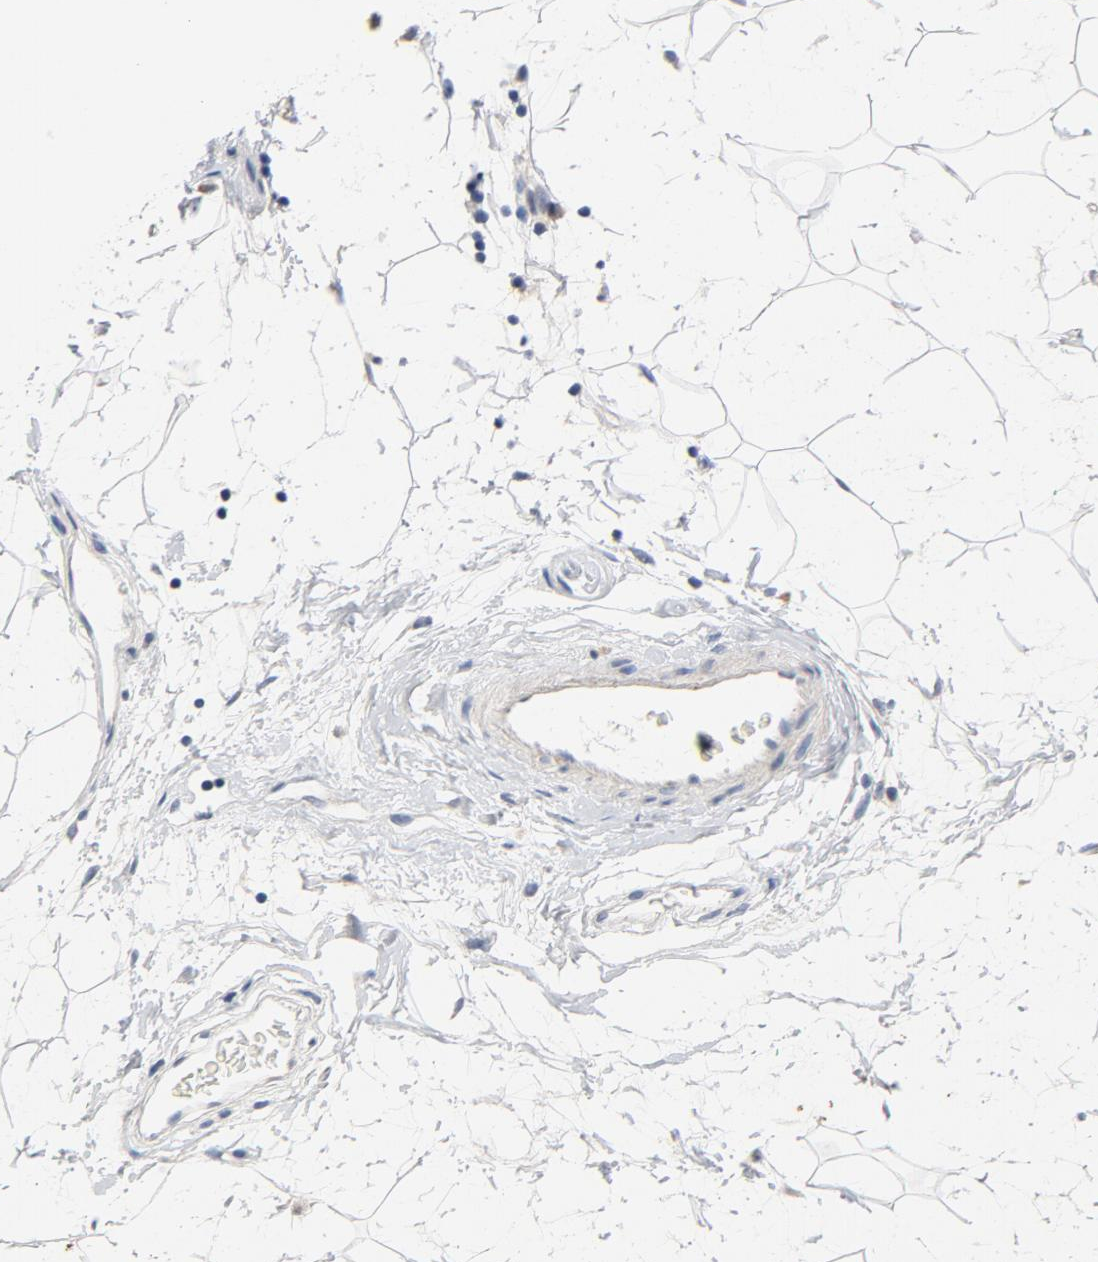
{"staining": {"intensity": "moderate", "quantity": "<25%", "location": "nuclear"}, "tissue": "breast cancer", "cell_type": "Tumor cells", "image_type": "cancer", "snomed": [{"axis": "morphology", "description": "Duct carcinoma"}, {"axis": "topography", "description": "Breast"}], "caption": "Immunohistochemistry (IHC) image of human breast cancer stained for a protein (brown), which demonstrates low levels of moderate nuclear positivity in about <25% of tumor cells.", "gene": "BIRC5", "patient": {"sex": "female", "age": 40}}